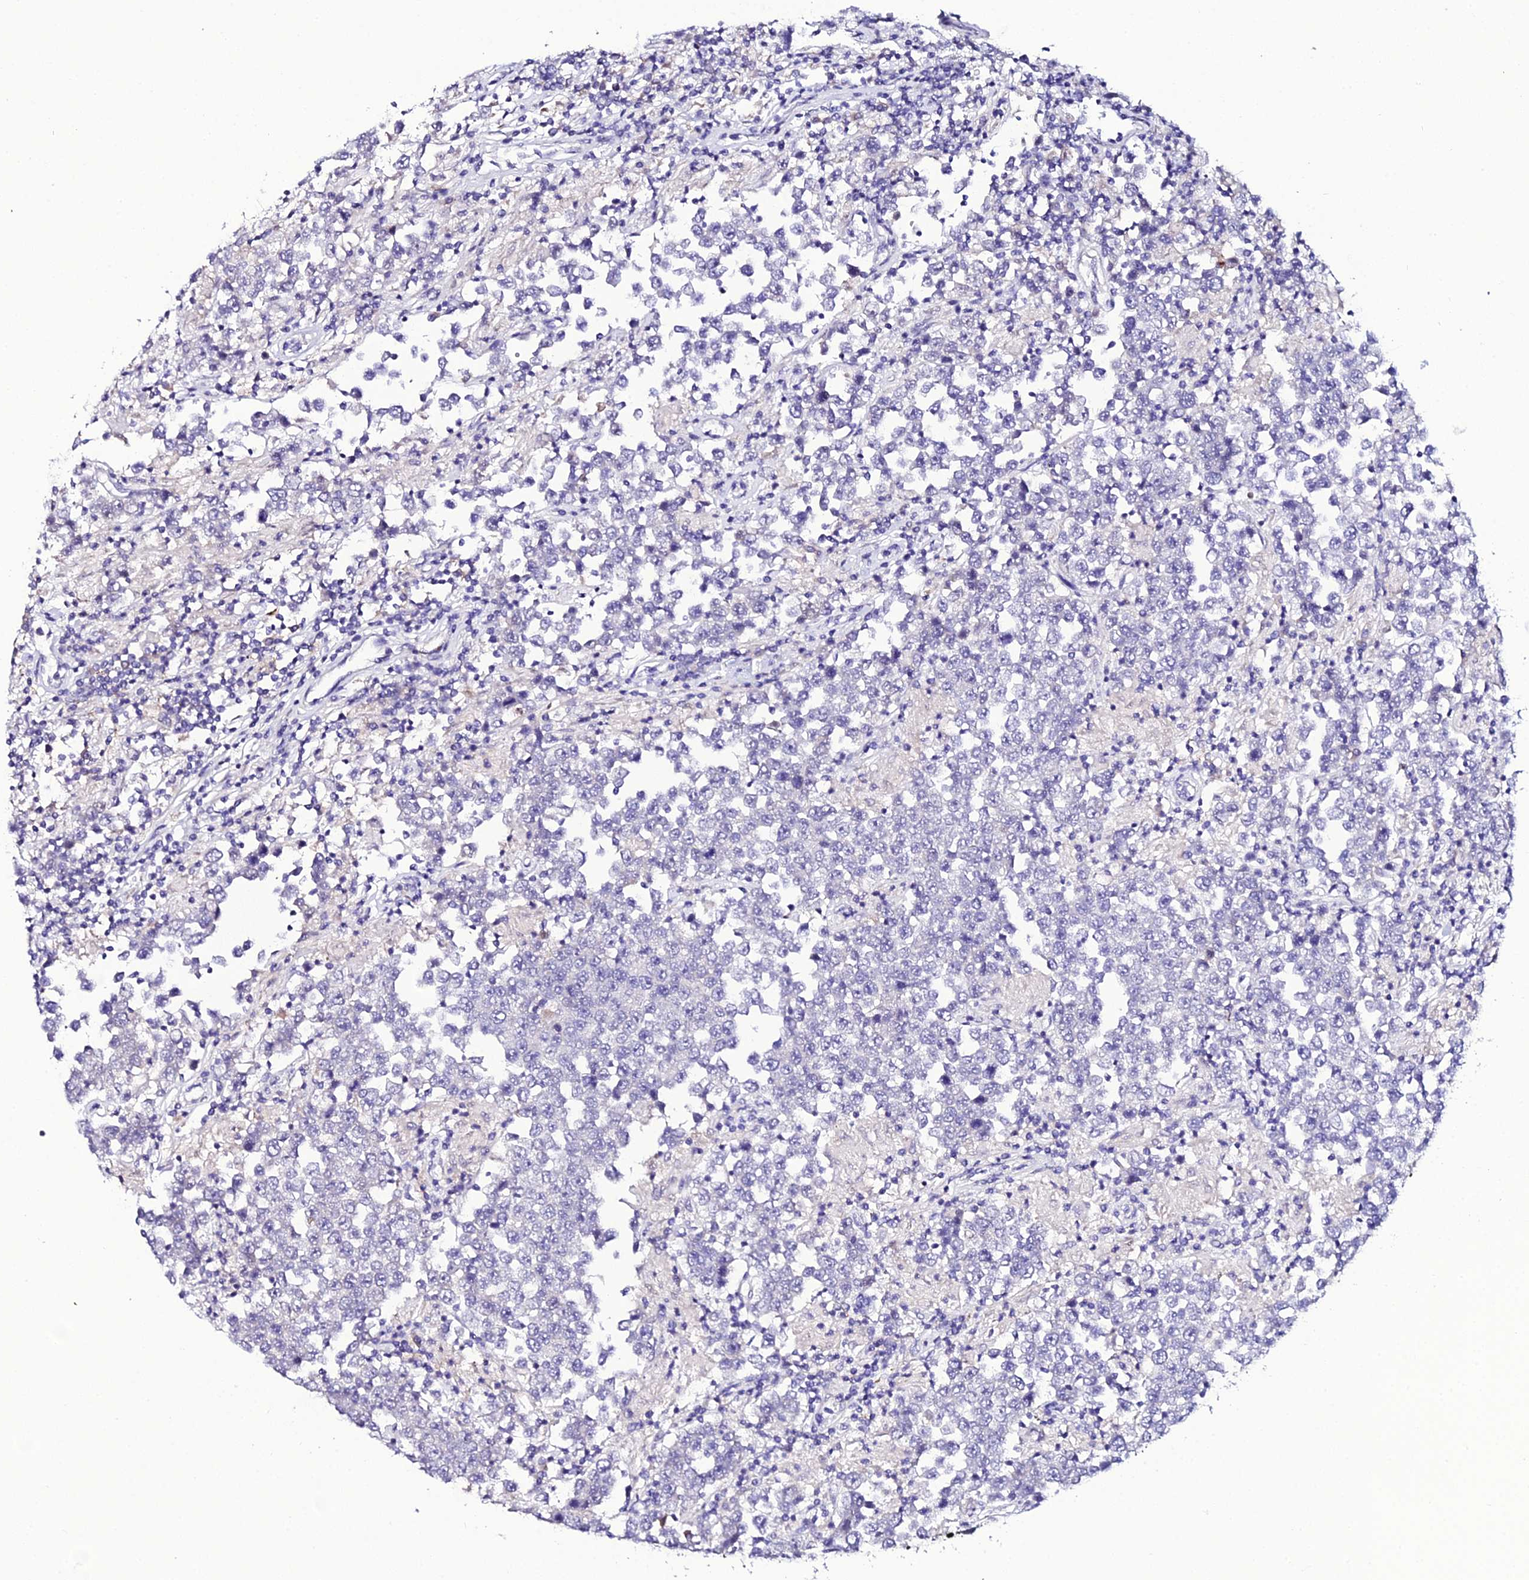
{"staining": {"intensity": "negative", "quantity": "none", "location": "none"}, "tissue": "testis cancer", "cell_type": "Tumor cells", "image_type": "cancer", "snomed": [{"axis": "morphology", "description": "Normal tissue, NOS"}, {"axis": "morphology", "description": "Urothelial carcinoma, High grade"}, {"axis": "morphology", "description": "Seminoma, NOS"}, {"axis": "morphology", "description": "Carcinoma, Embryonal, NOS"}, {"axis": "topography", "description": "Urinary bladder"}, {"axis": "topography", "description": "Testis"}], "caption": "IHC of testis cancer displays no expression in tumor cells.", "gene": "DEFB132", "patient": {"sex": "male", "age": 41}}